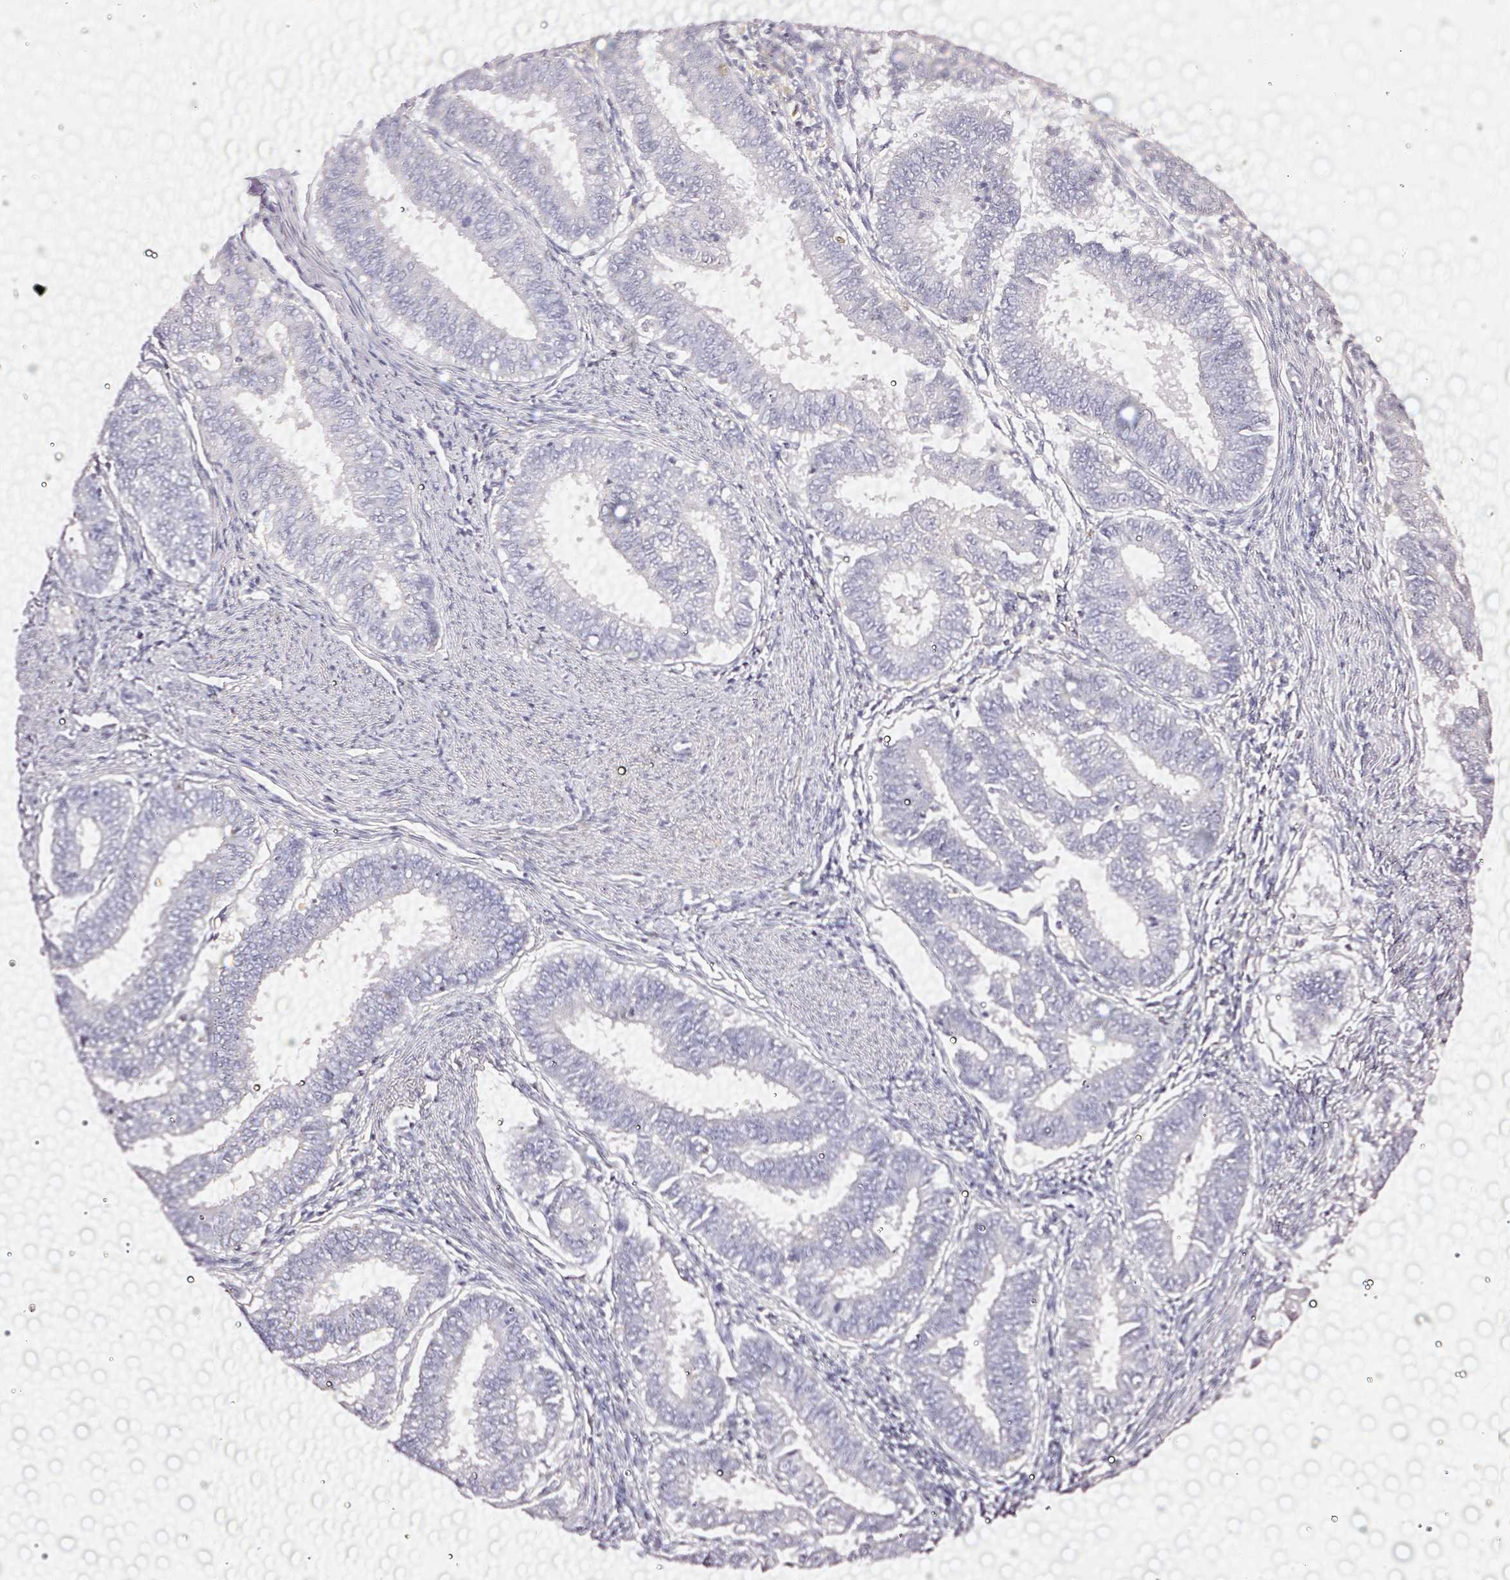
{"staining": {"intensity": "negative", "quantity": "none", "location": "none"}, "tissue": "endometrial cancer", "cell_type": "Tumor cells", "image_type": "cancer", "snomed": [{"axis": "morphology", "description": "Adenocarcinoma, NOS"}, {"axis": "topography", "description": "Endometrium"}], "caption": "A high-resolution image shows IHC staining of endometrial cancer, which shows no significant expression in tumor cells.", "gene": "CYB561A3", "patient": {"sex": "female", "age": 73}}